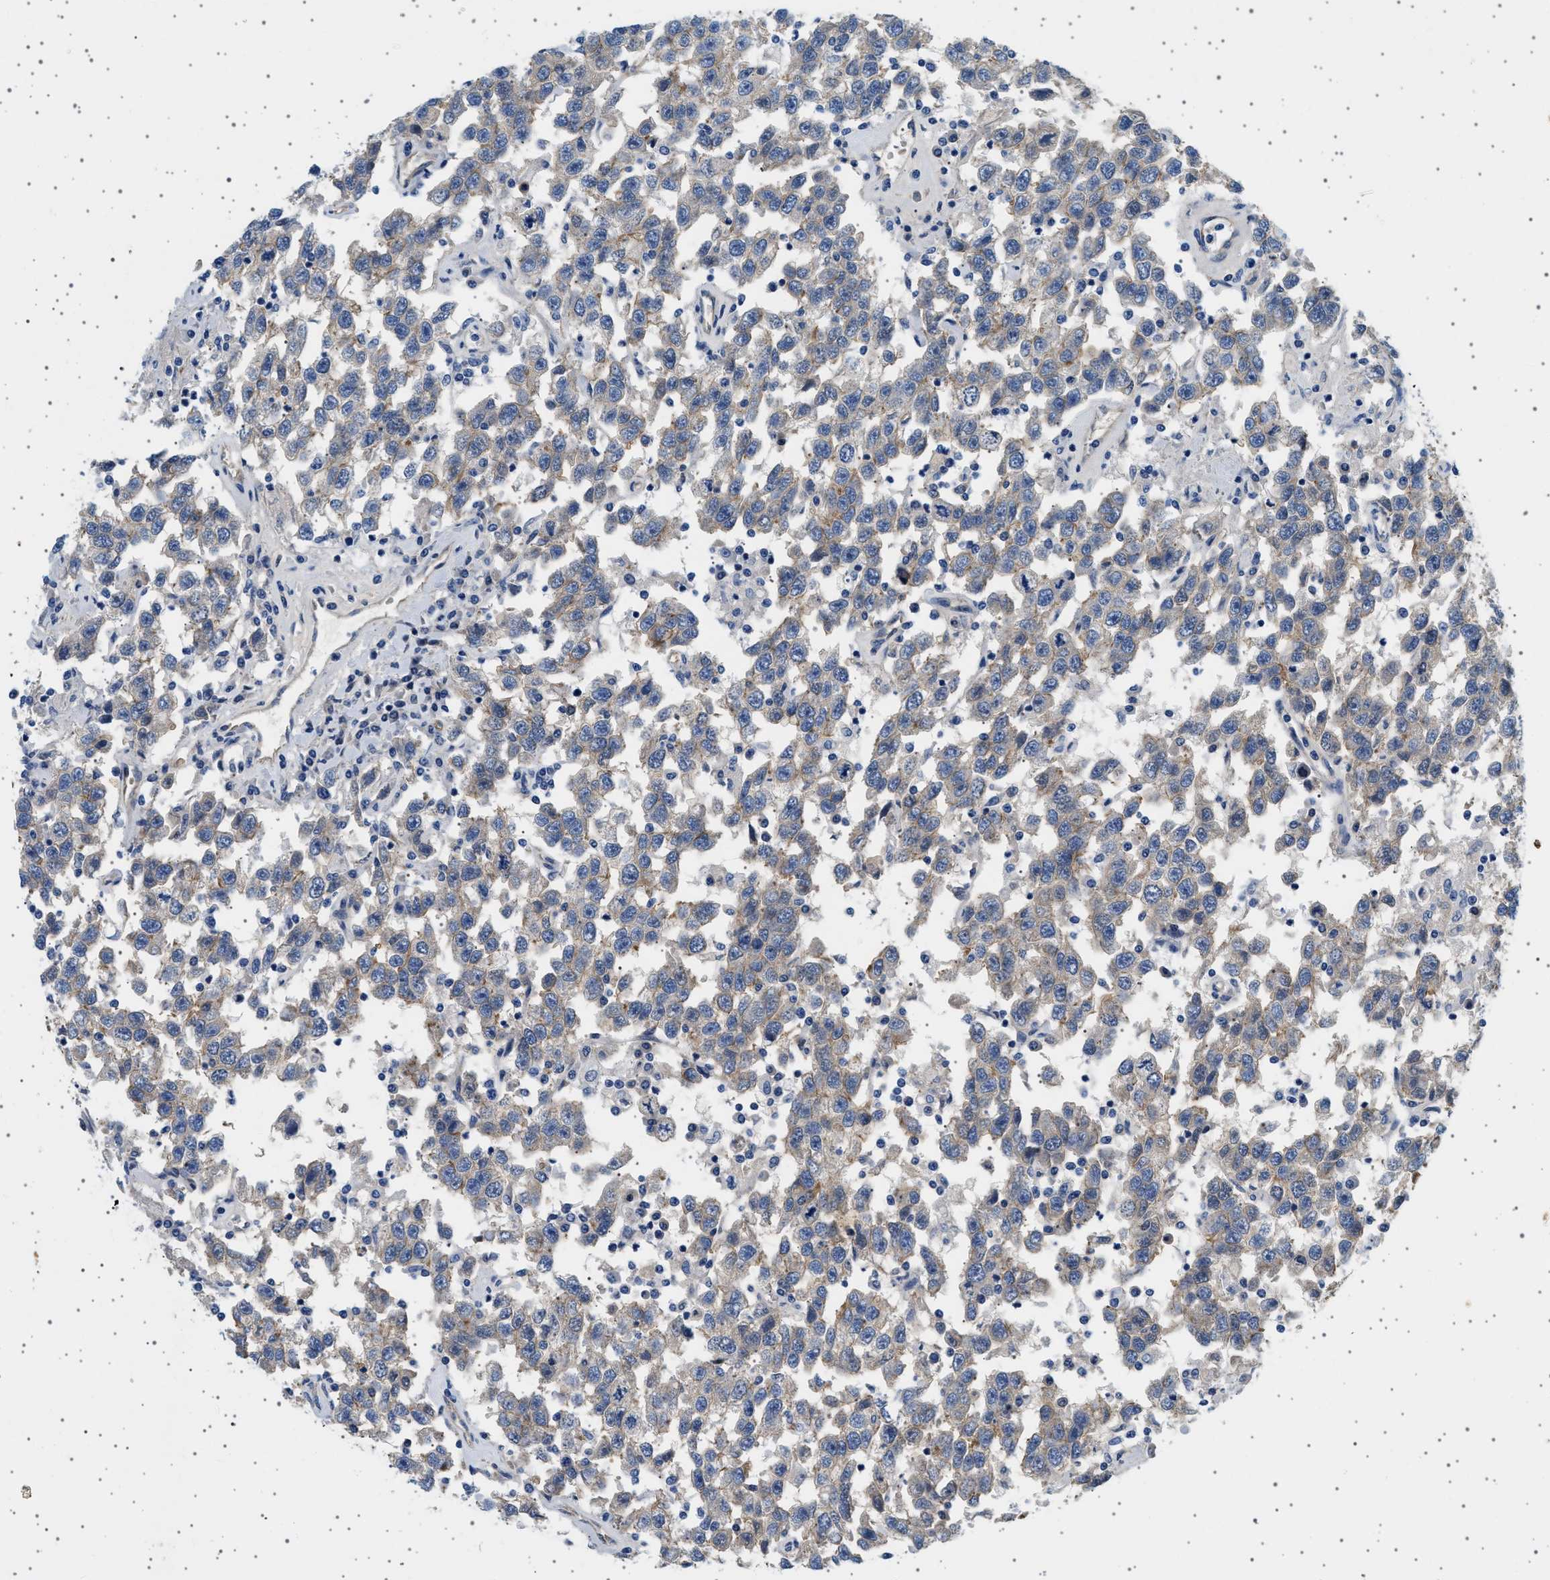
{"staining": {"intensity": "moderate", "quantity": "<25%", "location": "cytoplasmic/membranous"}, "tissue": "testis cancer", "cell_type": "Tumor cells", "image_type": "cancer", "snomed": [{"axis": "morphology", "description": "Seminoma, NOS"}, {"axis": "topography", "description": "Testis"}], "caption": "A micrograph of human testis cancer stained for a protein displays moderate cytoplasmic/membranous brown staining in tumor cells. (DAB (3,3'-diaminobenzidine) = brown stain, brightfield microscopy at high magnification).", "gene": "PLPP6", "patient": {"sex": "male", "age": 41}}